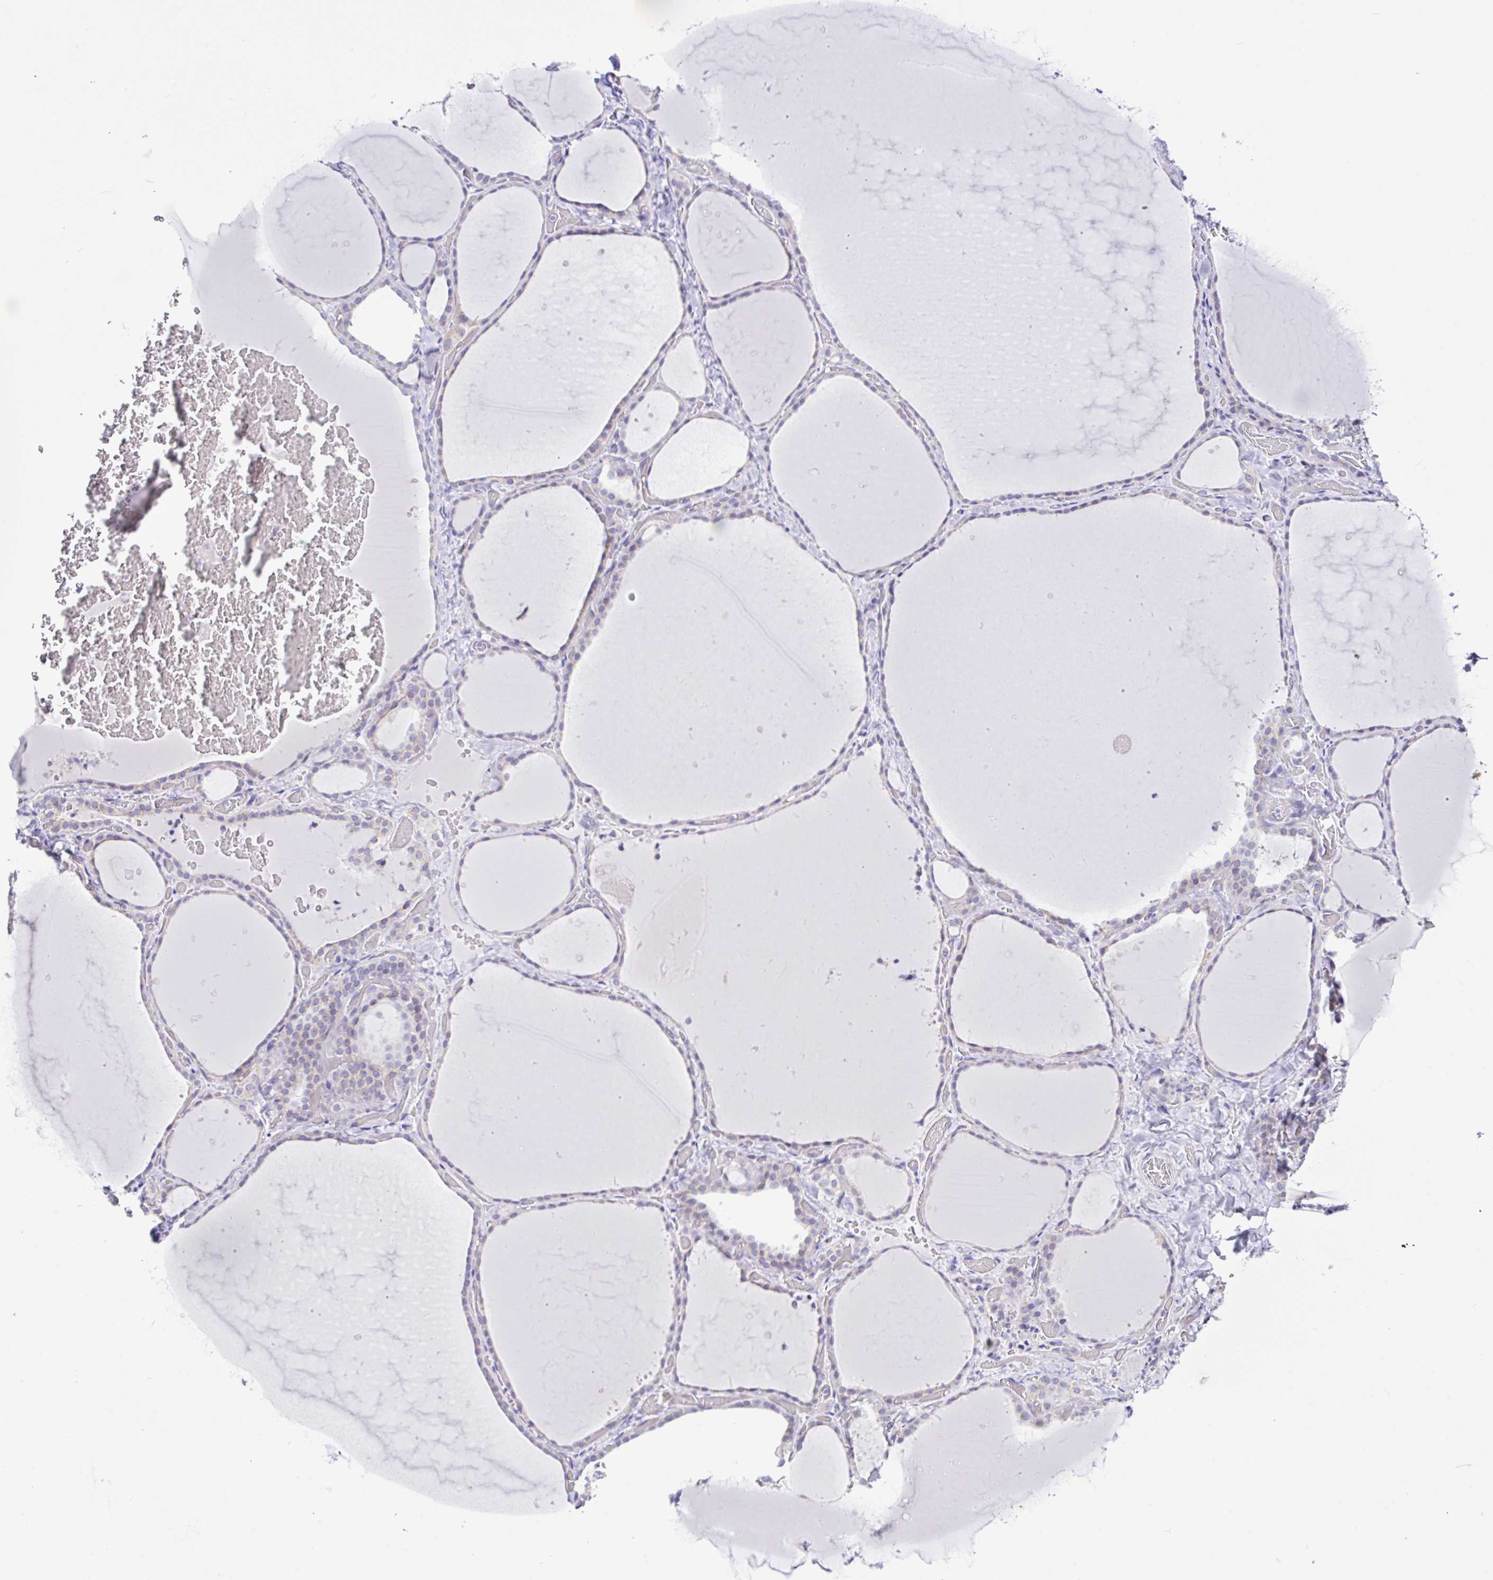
{"staining": {"intensity": "weak", "quantity": "<25%", "location": "cytoplasmic/membranous"}, "tissue": "thyroid gland", "cell_type": "Glandular cells", "image_type": "normal", "snomed": [{"axis": "morphology", "description": "Normal tissue, NOS"}, {"axis": "topography", "description": "Thyroid gland"}], "caption": "The photomicrograph reveals no significant expression in glandular cells of thyroid gland.", "gene": "NDUFS2", "patient": {"sex": "female", "age": 36}}